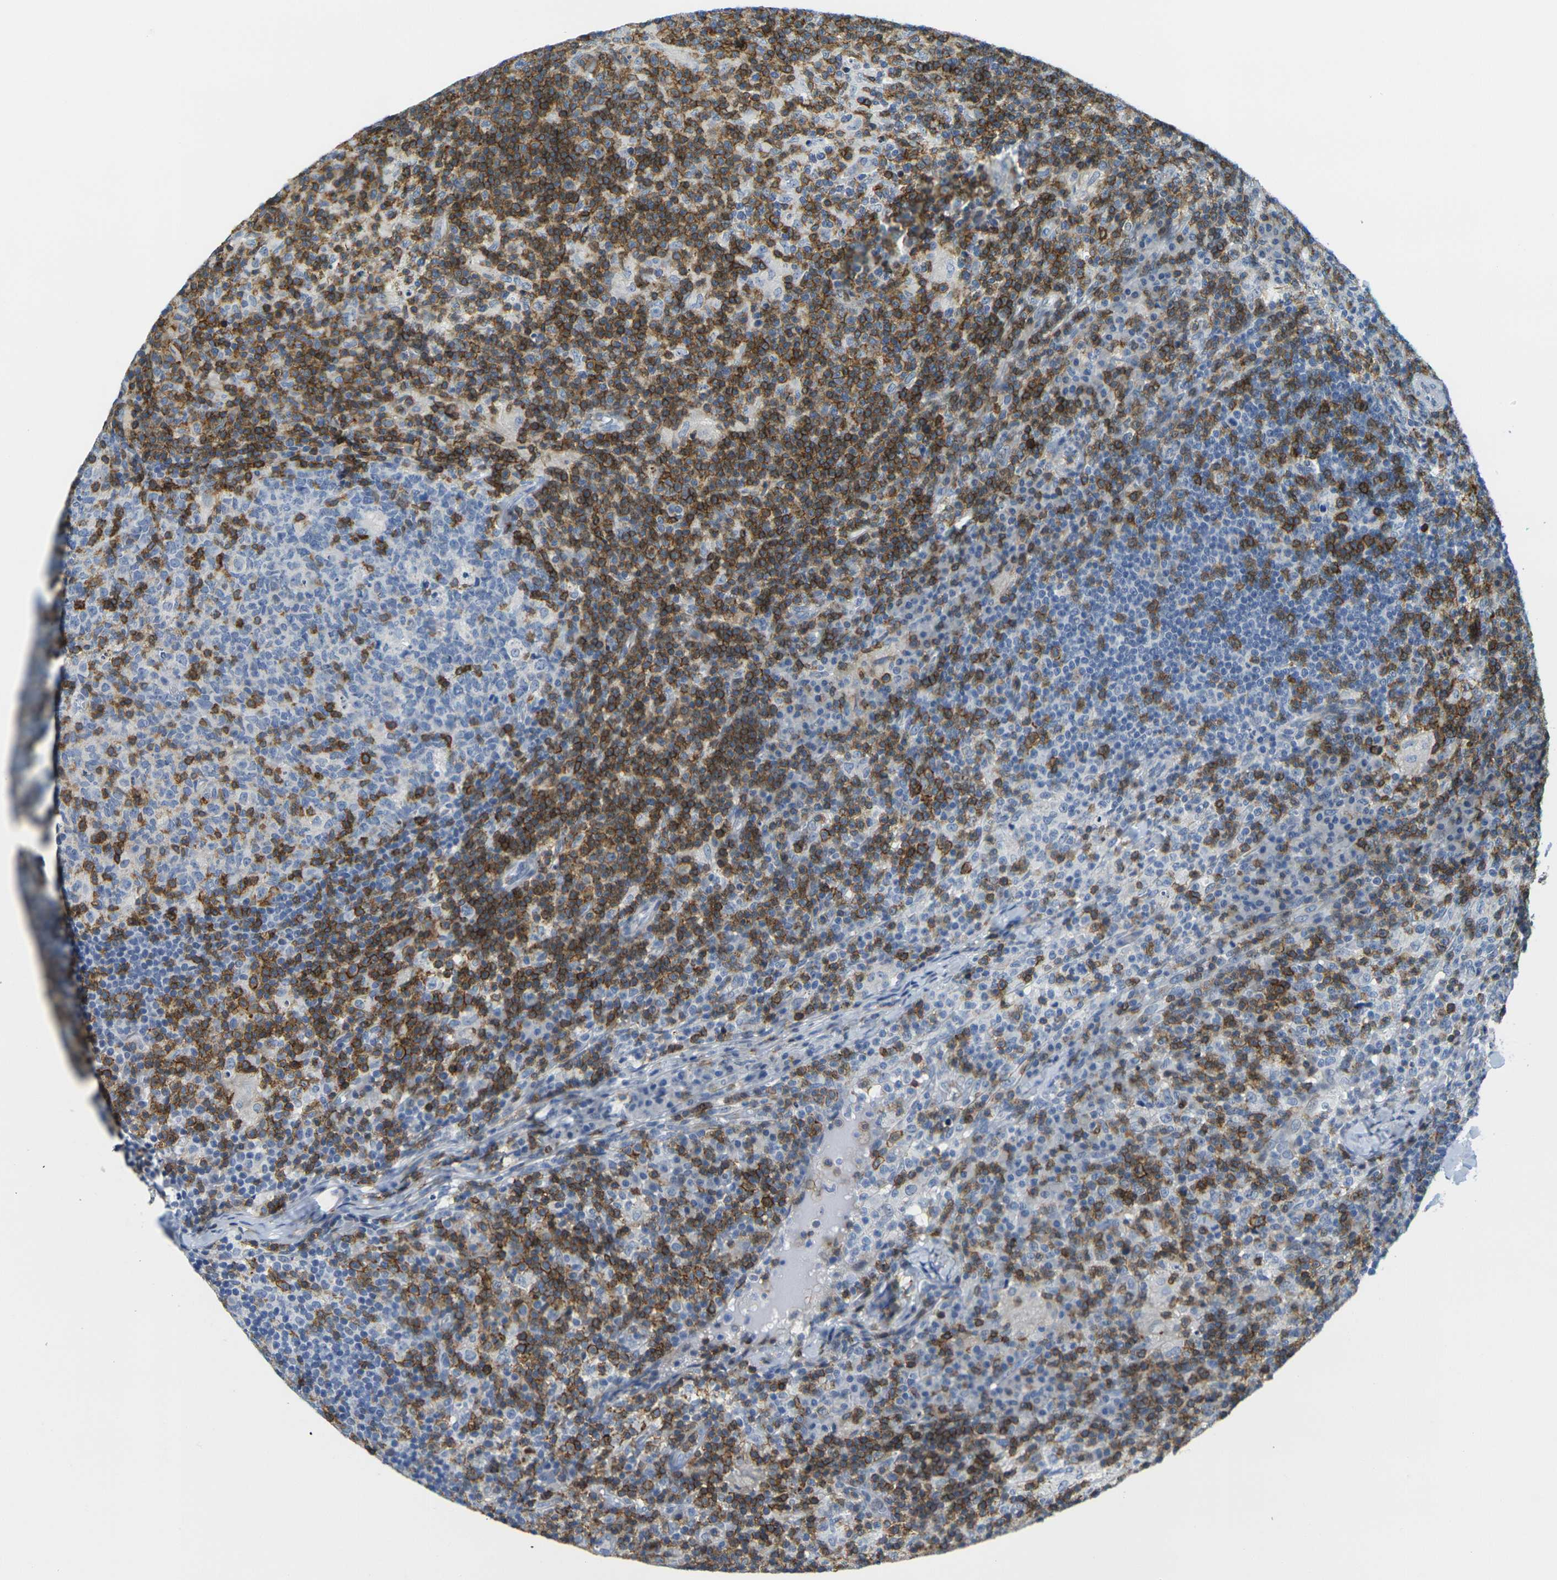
{"staining": {"intensity": "strong", "quantity": "<25%", "location": "cytoplasmic/membranous"}, "tissue": "lymph node", "cell_type": "Germinal center cells", "image_type": "normal", "snomed": [{"axis": "morphology", "description": "Normal tissue, NOS"}, {"axis": "morphology", "description": "Inflammation, NOS"}, {"axis": "topography", "description": "Lymph node"}], "caption": "Protein analysis of unremarkable lymph node exhibits strong cytoplasmic/membranous staining in about <25% of germinal center cells.", "gene": "CD3D", "patient": {"sex": "male", "age": 55}}